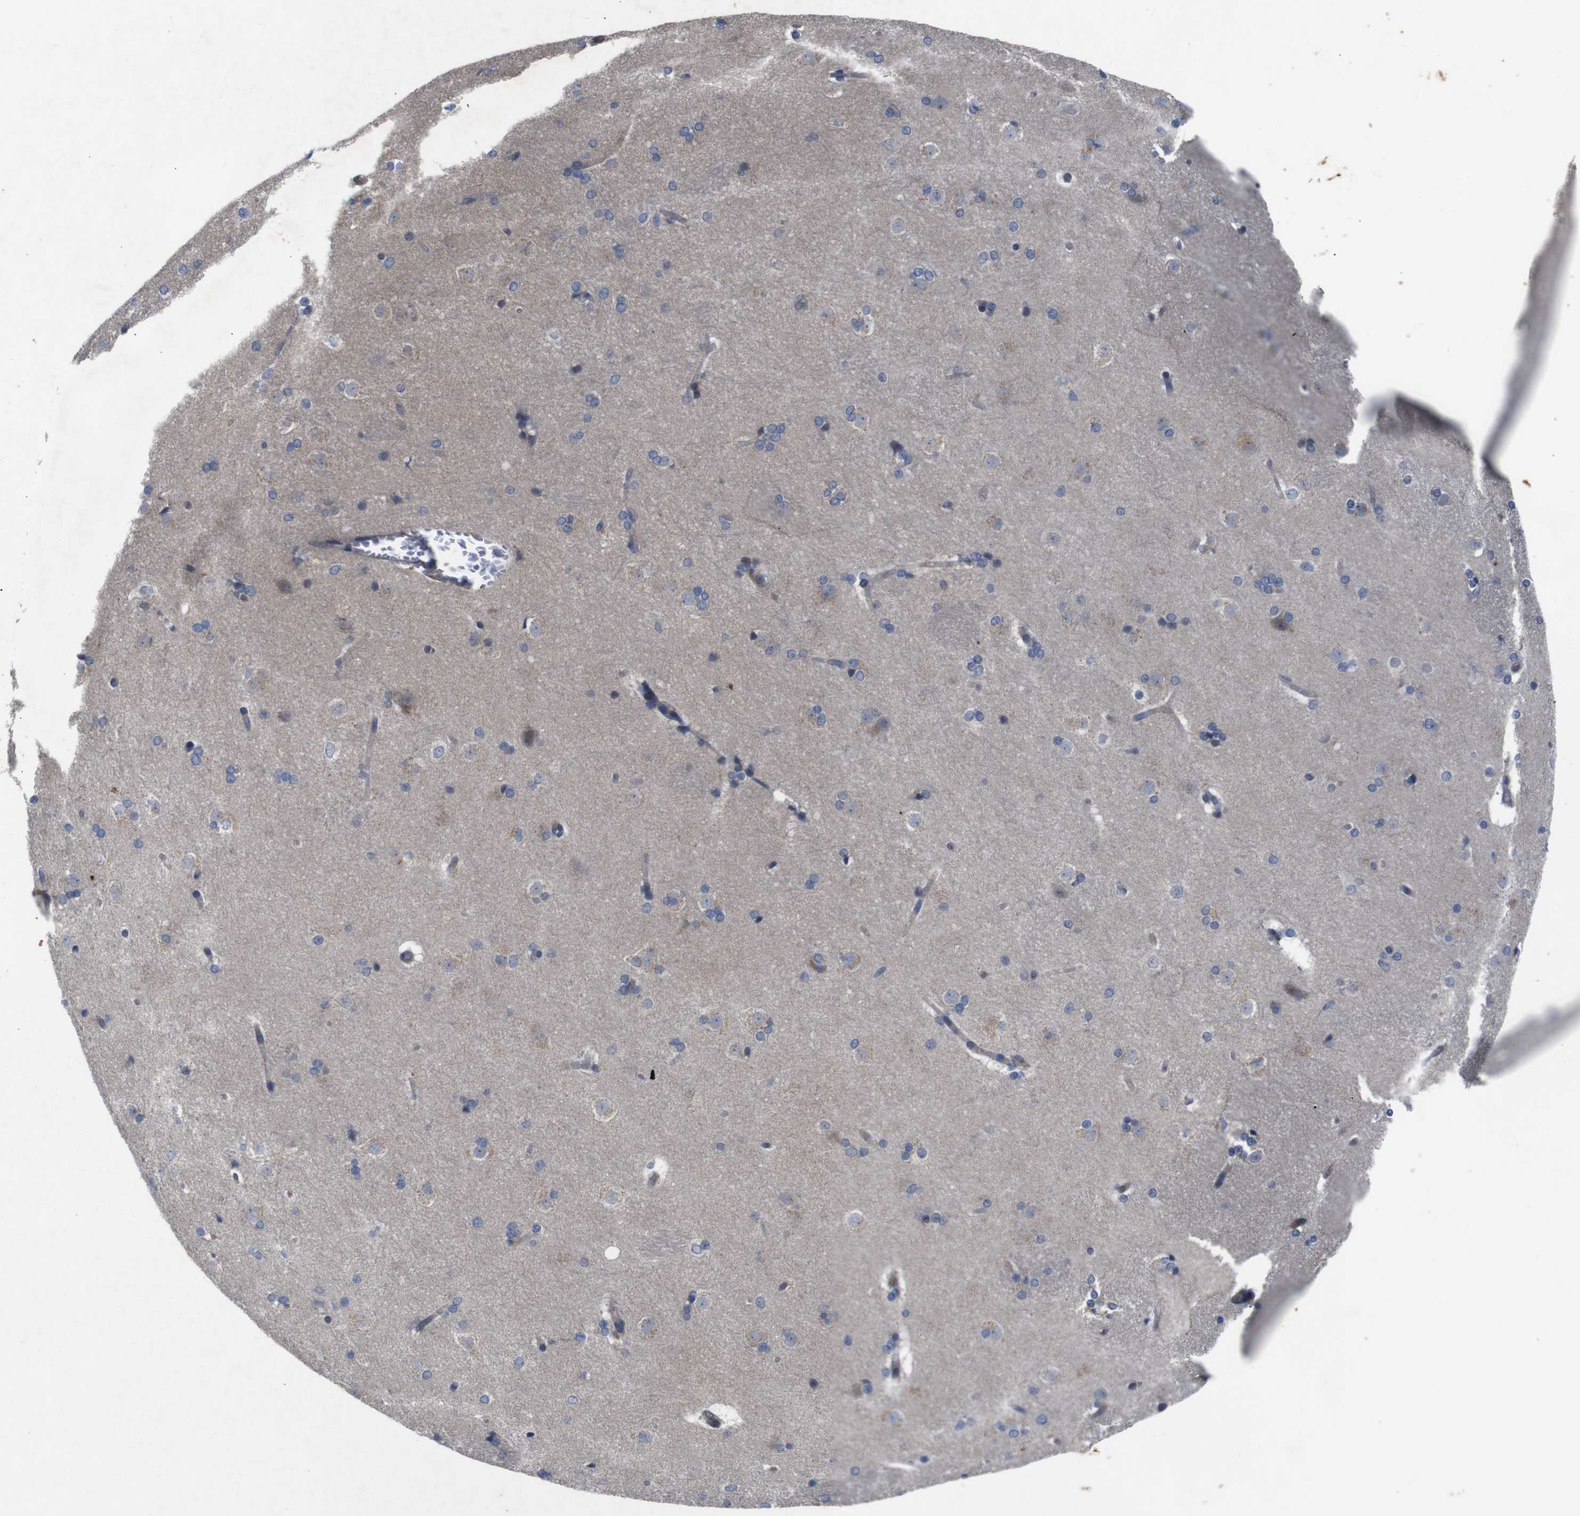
{"staining": {"intensity": "weak", "quantity": "<25%", "location": "cytoplasmic/membranous"}, "tissue": "caudate", "cell_type": "Glial cells", "image_type": "normal", "snomed": [{"axis": "morphology", "description": "Normal tissue, NOS"}, {"axis": "topography", "description": "Lateral ventricle wall"}], "caption": "High power microscopy photomicrograph of an immunohistochemistry image of normal caudate, revealing no significant expression in glial cells.", "gene": "PTPN1", "patient": {"sex": "female", "age": 19}}